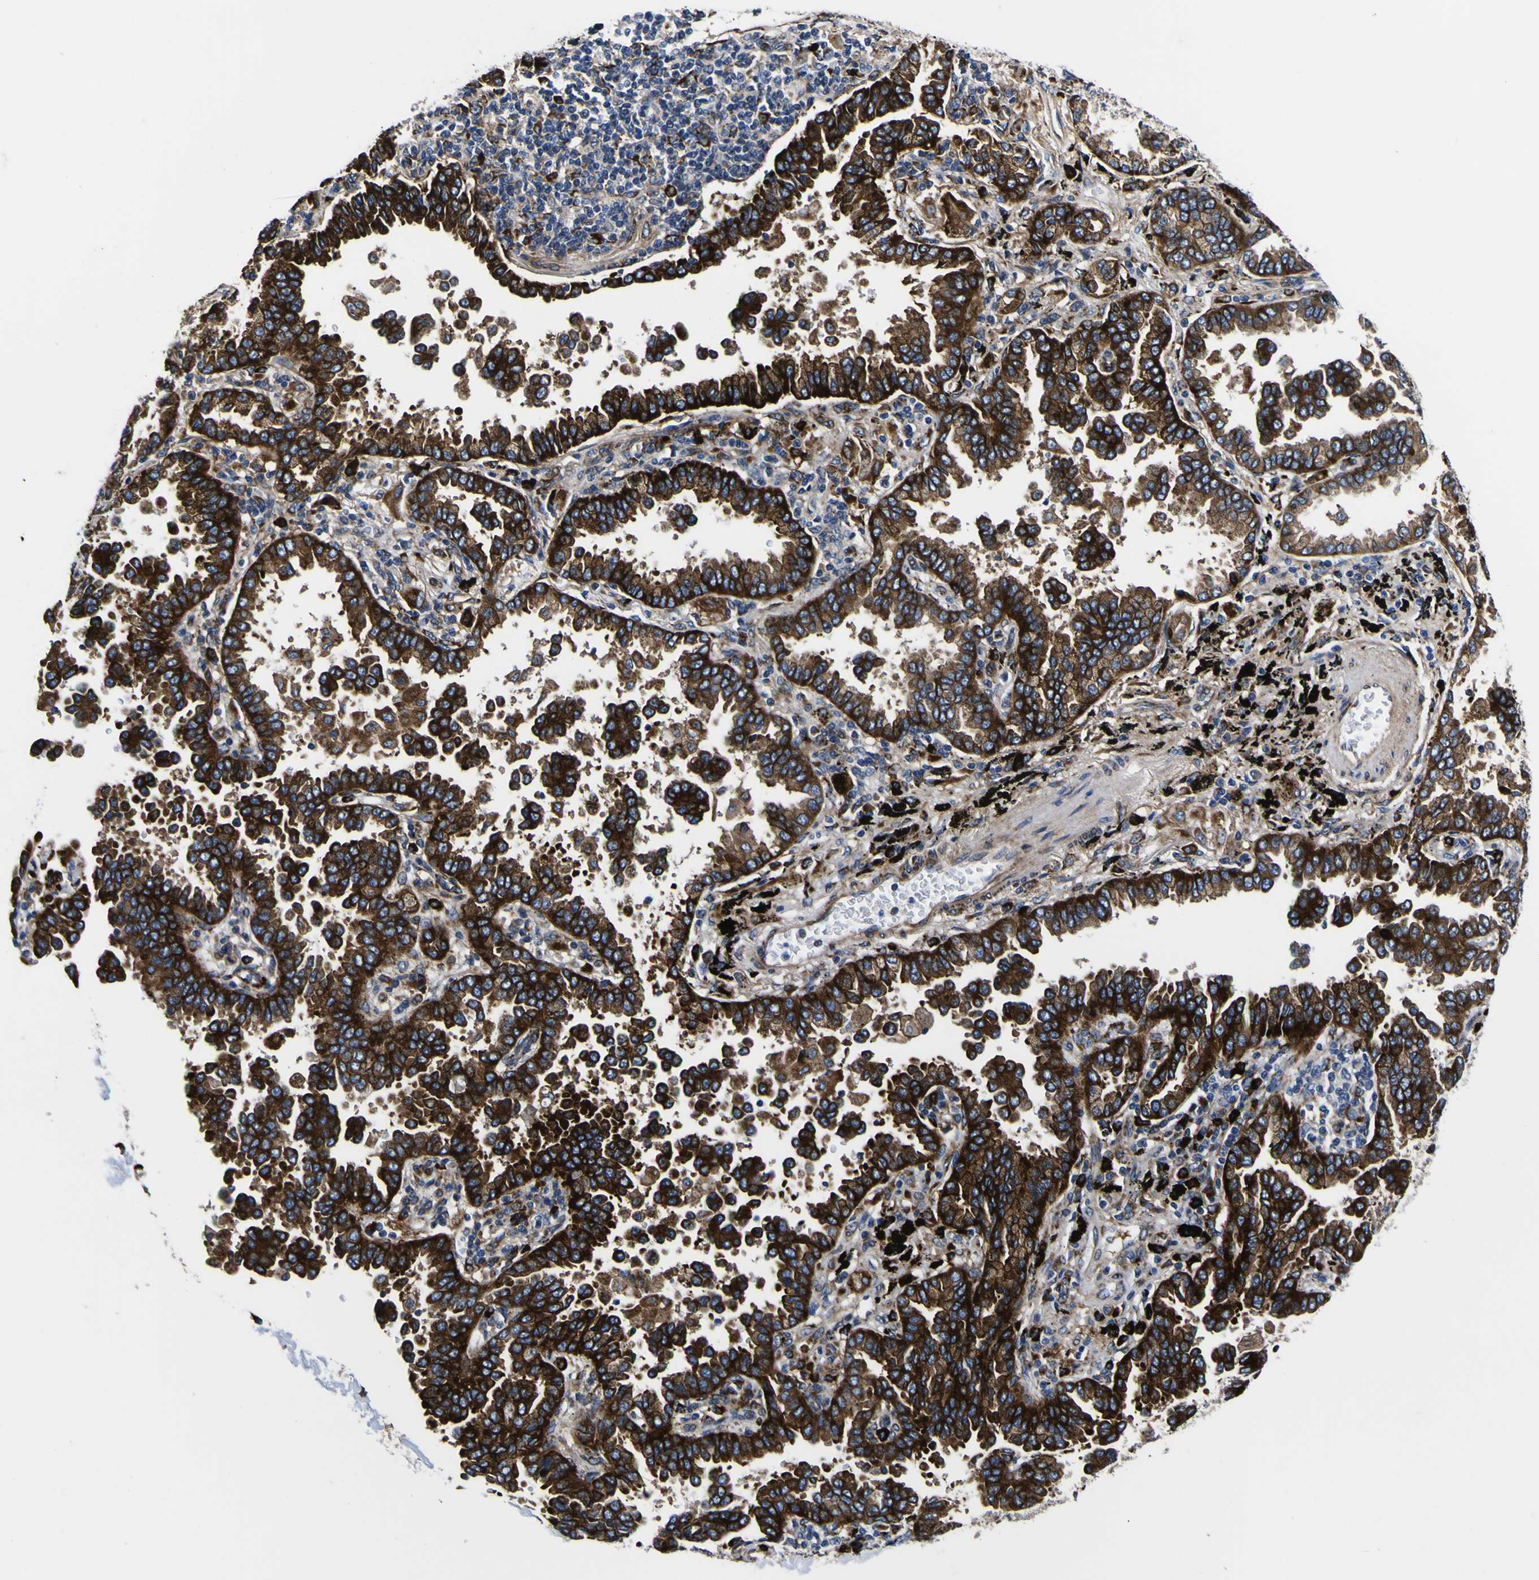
{"staining": {"intensity": "strong", "quantity": ">75%", "location": "cytoplasmic/membranous"}, "tissue": "lung cancer", "cell_type": "Tumor cells", "image_type": "cancer", "snomed": [{"axis": "morphology", "description": "Normal tissue, NOS"}, {"axis": "morphology", "description": "Adenocarcinoma, NOS"}, {"axis": "topography", "description": "Lung"}], "caption": "A brown stain highlights strong cytoplasmic/membranous expression of a protein in human adenocarcinoma (lung) tumor cells. (DAB (3,3'-diaminobenzidine) IHC, brown staining for protein, blue staining for nuclei).", "gene": "SCD", "patient": {"sex": "male", "age": 59}}